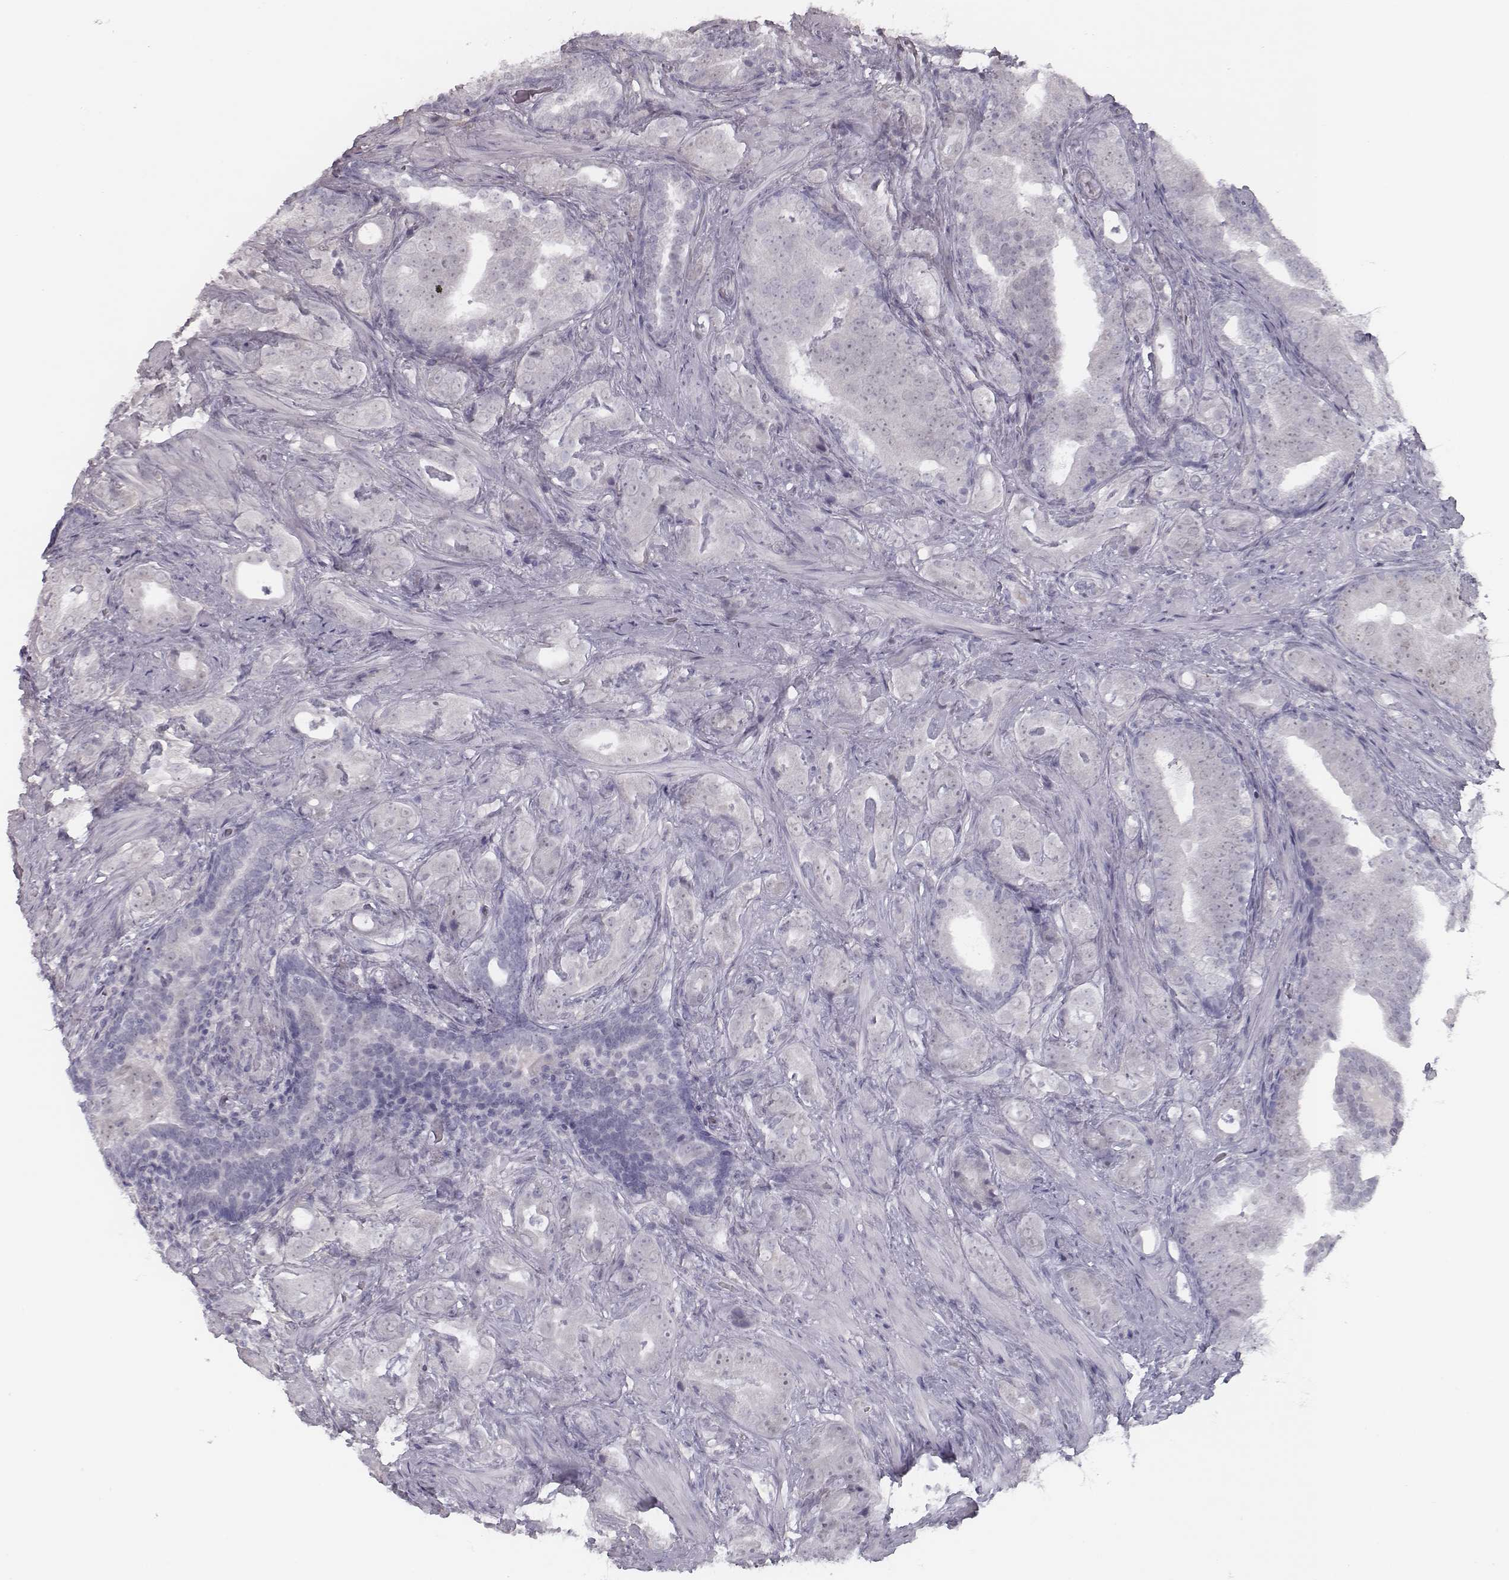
{"staining": {"intensity": "negative", "quantity": "none", "location": "none"}, "tissue": "prostate cancer", "cell_type": "Tumor cells", "image_type": "cancer", "snomed": [{"axis": "morphology", "description": "Adenocarcinoma, NOS"}, {"axis": "topography", "description": "Prostate"}], "caption": "High magnification brightfield microscopy of adenocarcinoma (prostate) stained with DAB (3,3'-diaminobenzidine) (brown) and counterstained with hematoxylin (blue): tumor cells show no significant staining.", "gene": "SEPTIN14", "patient": {"sex": "male", "age": 57}}